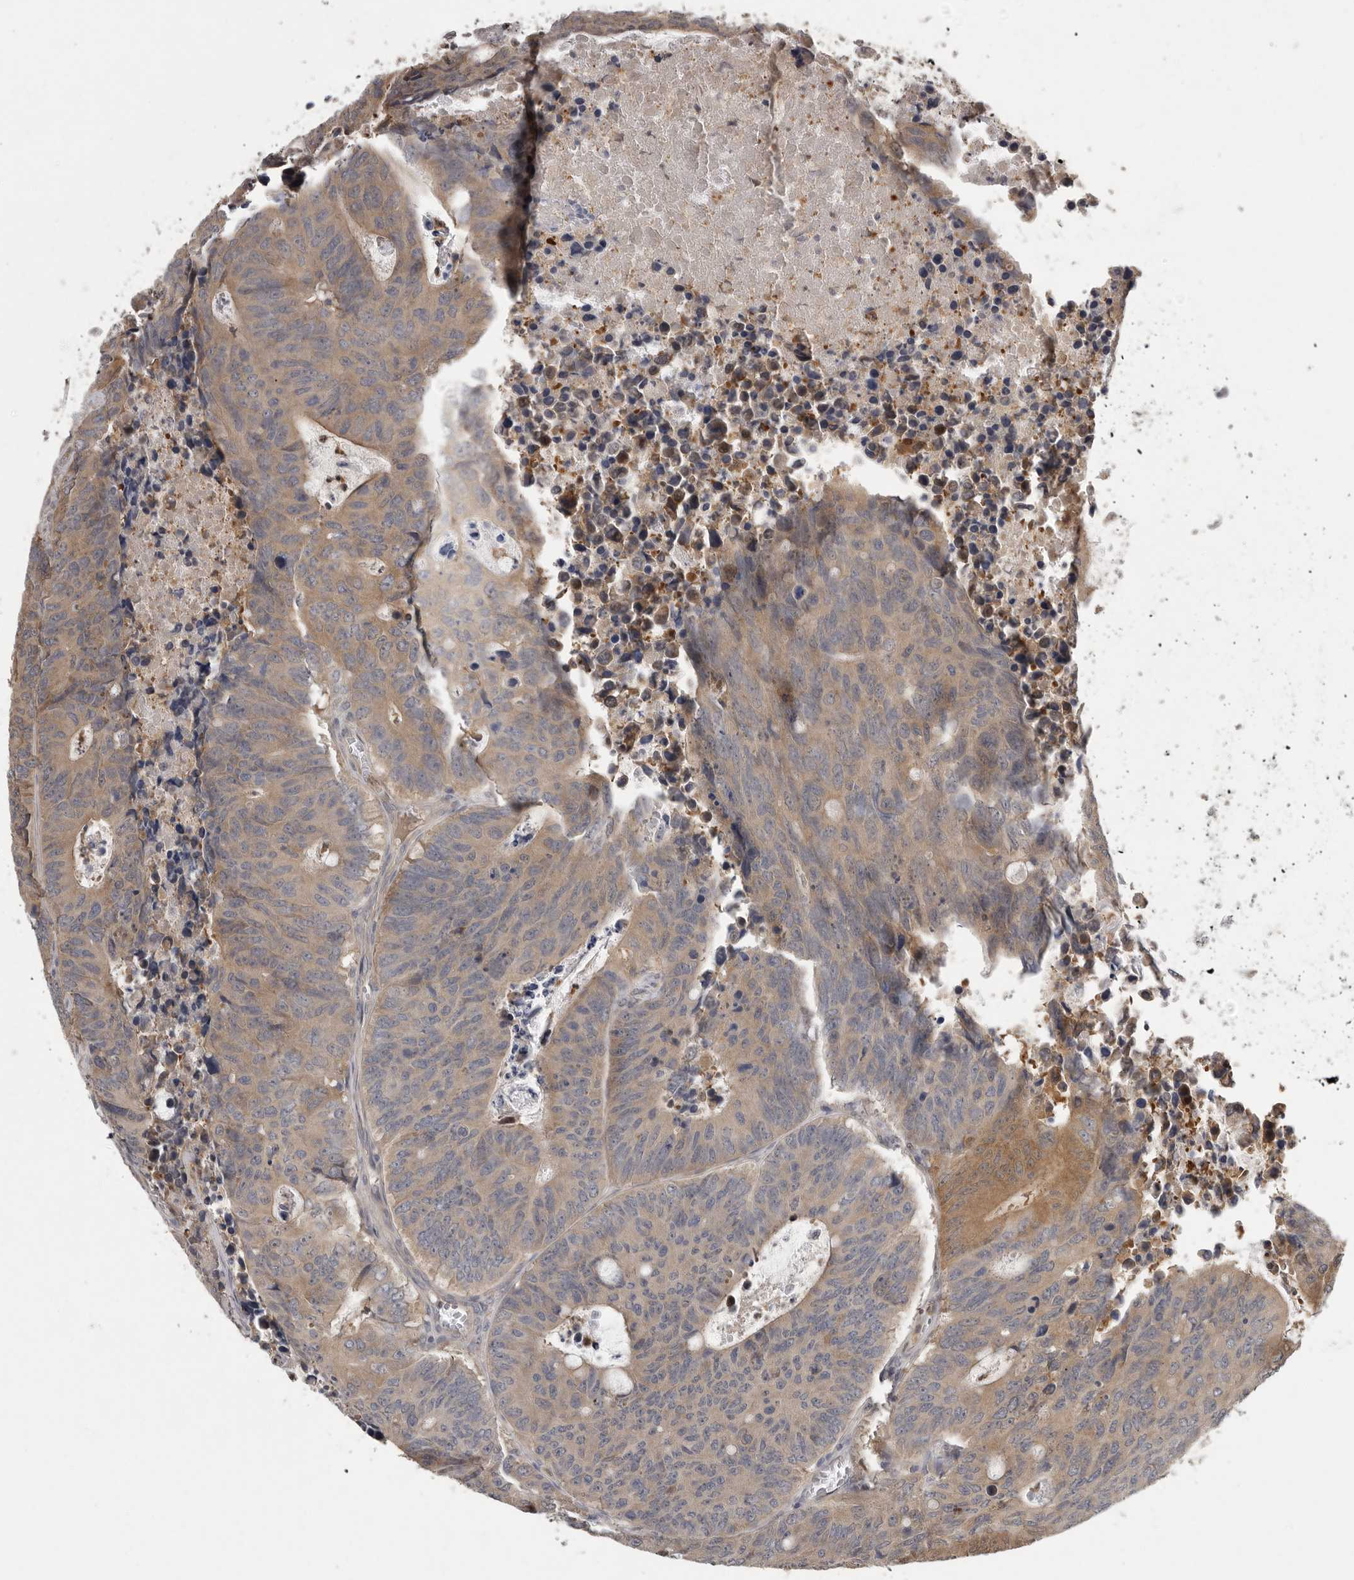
{"staining": {"intensity": "weak", "quantity": "25%-75%", "location": "cytoplasmic/membranous"}, "tissue": "colorectal cancer", "cell_type": "Tumor cells", "image_type": "cancer", "snomed": [{"axis": "morphology", "description": "Adenocarcinoma, NOS"}, {"axis": "topography", "description": "Colon"}], "caption": "Immunohistochemistry (IHC) histopathology image of neoplastic tissue: colorectal cancer stained using immunohistochemistry (IHC) displays low levels of weak protein expression localized specifically in the cytoplasmic/membranous of tumor cells, appearing as a cytoplasmic/membranous brown color.", "gene": "RALGPS2", "patient": {"sex": "male", "age": 87}}